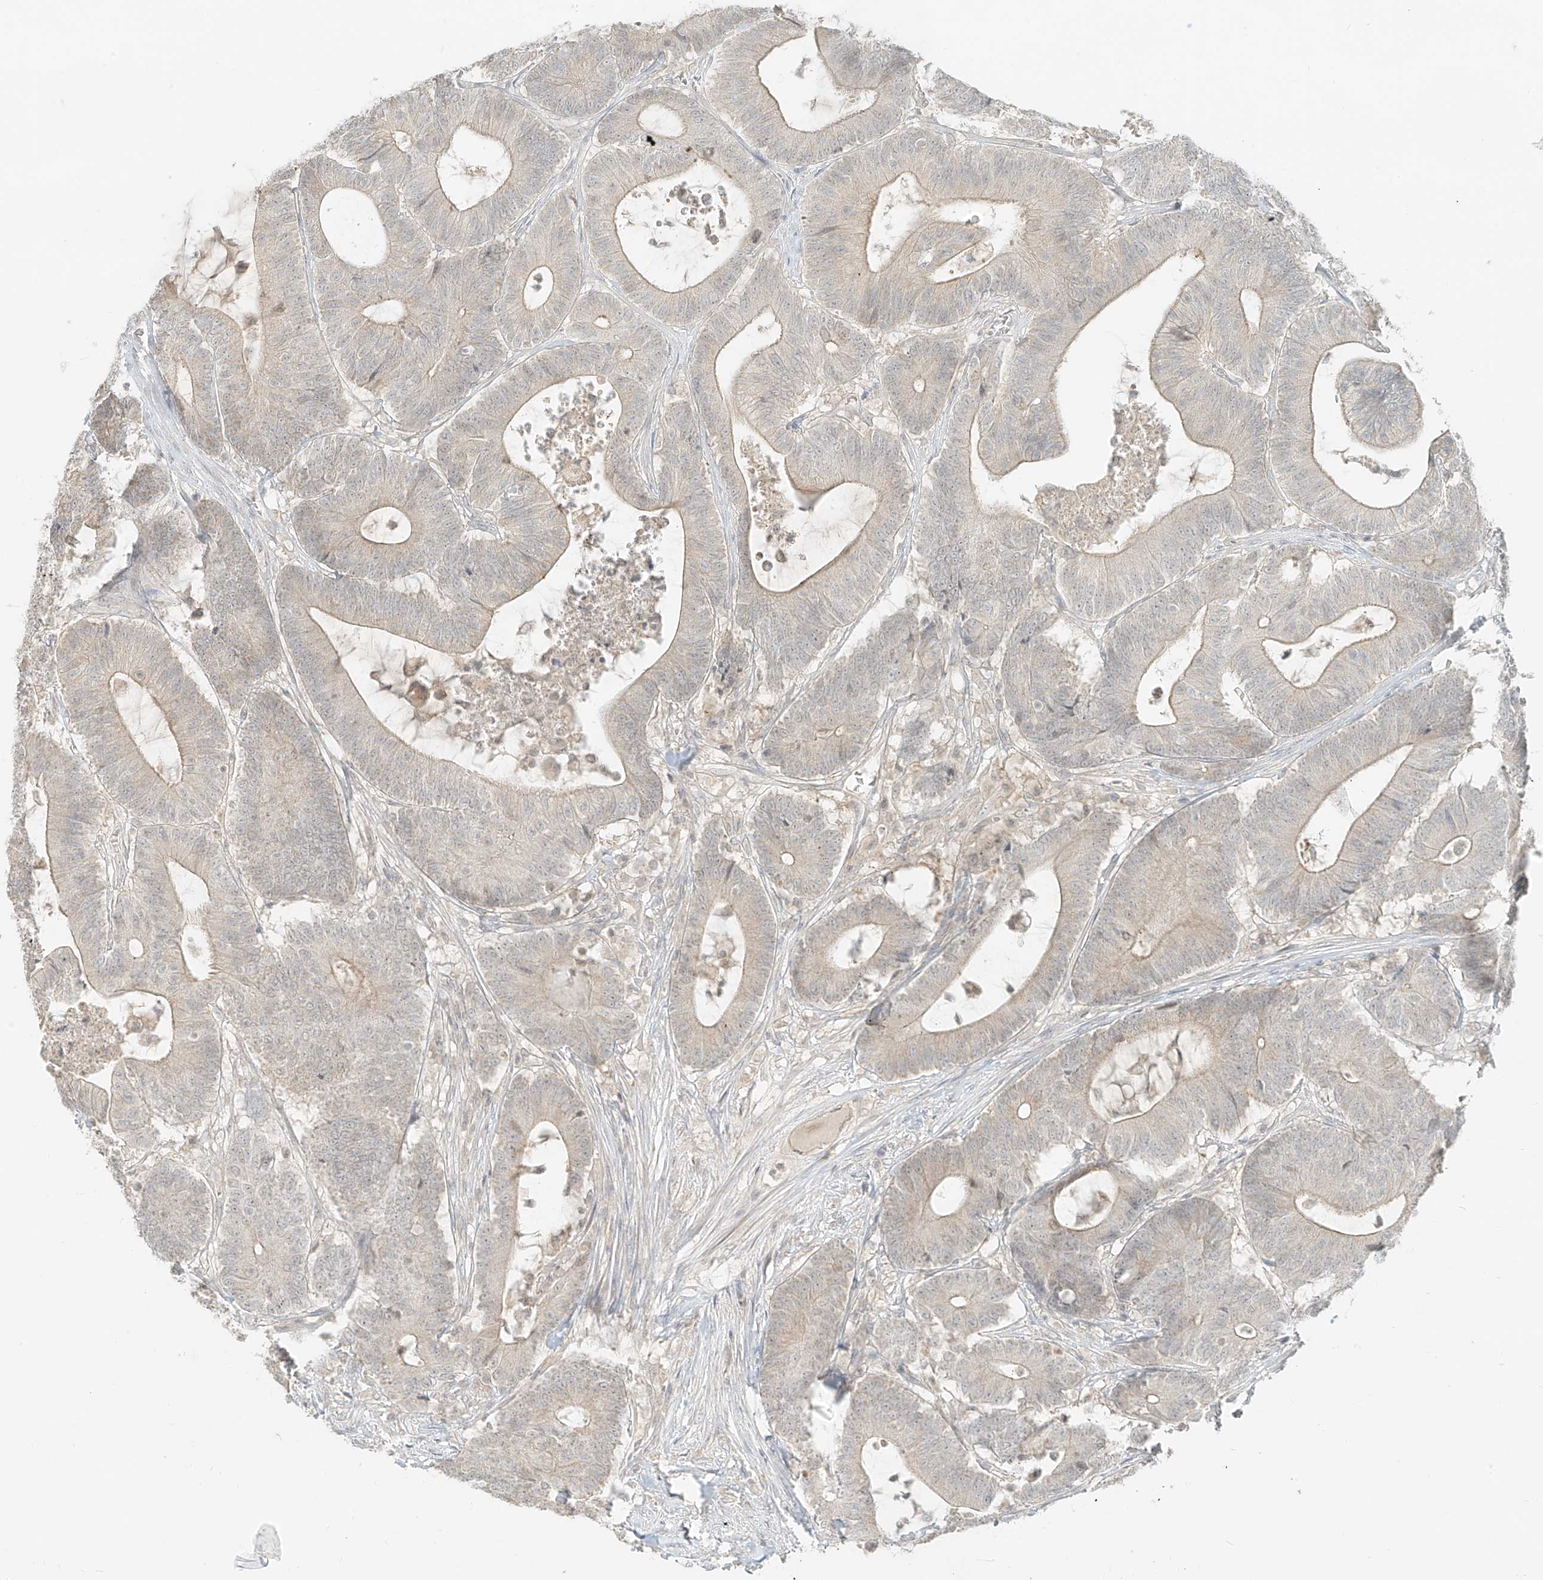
{"staining": {"intensity": "weak", "quantity": "25%-75%", "location": "cytoplasmic/membranous"}, "tissue": "colorectal cancer", "cell_type": "Tumor cells", "image_type": "cancer", "snomed": [{"axis": "morphology", "description": "Adenocarcinoma, NOS"}, {"axis": "topography", "description": "Colon"}], "caption": "Weak cytoplasmic/membranous positivity for a protein is identified in approximately 25%-75% of tumor cells of colorectal adenocarcinoma using IHC.", "gene": "LIPT1", "patient": {"sex": "female", "age": 84}}